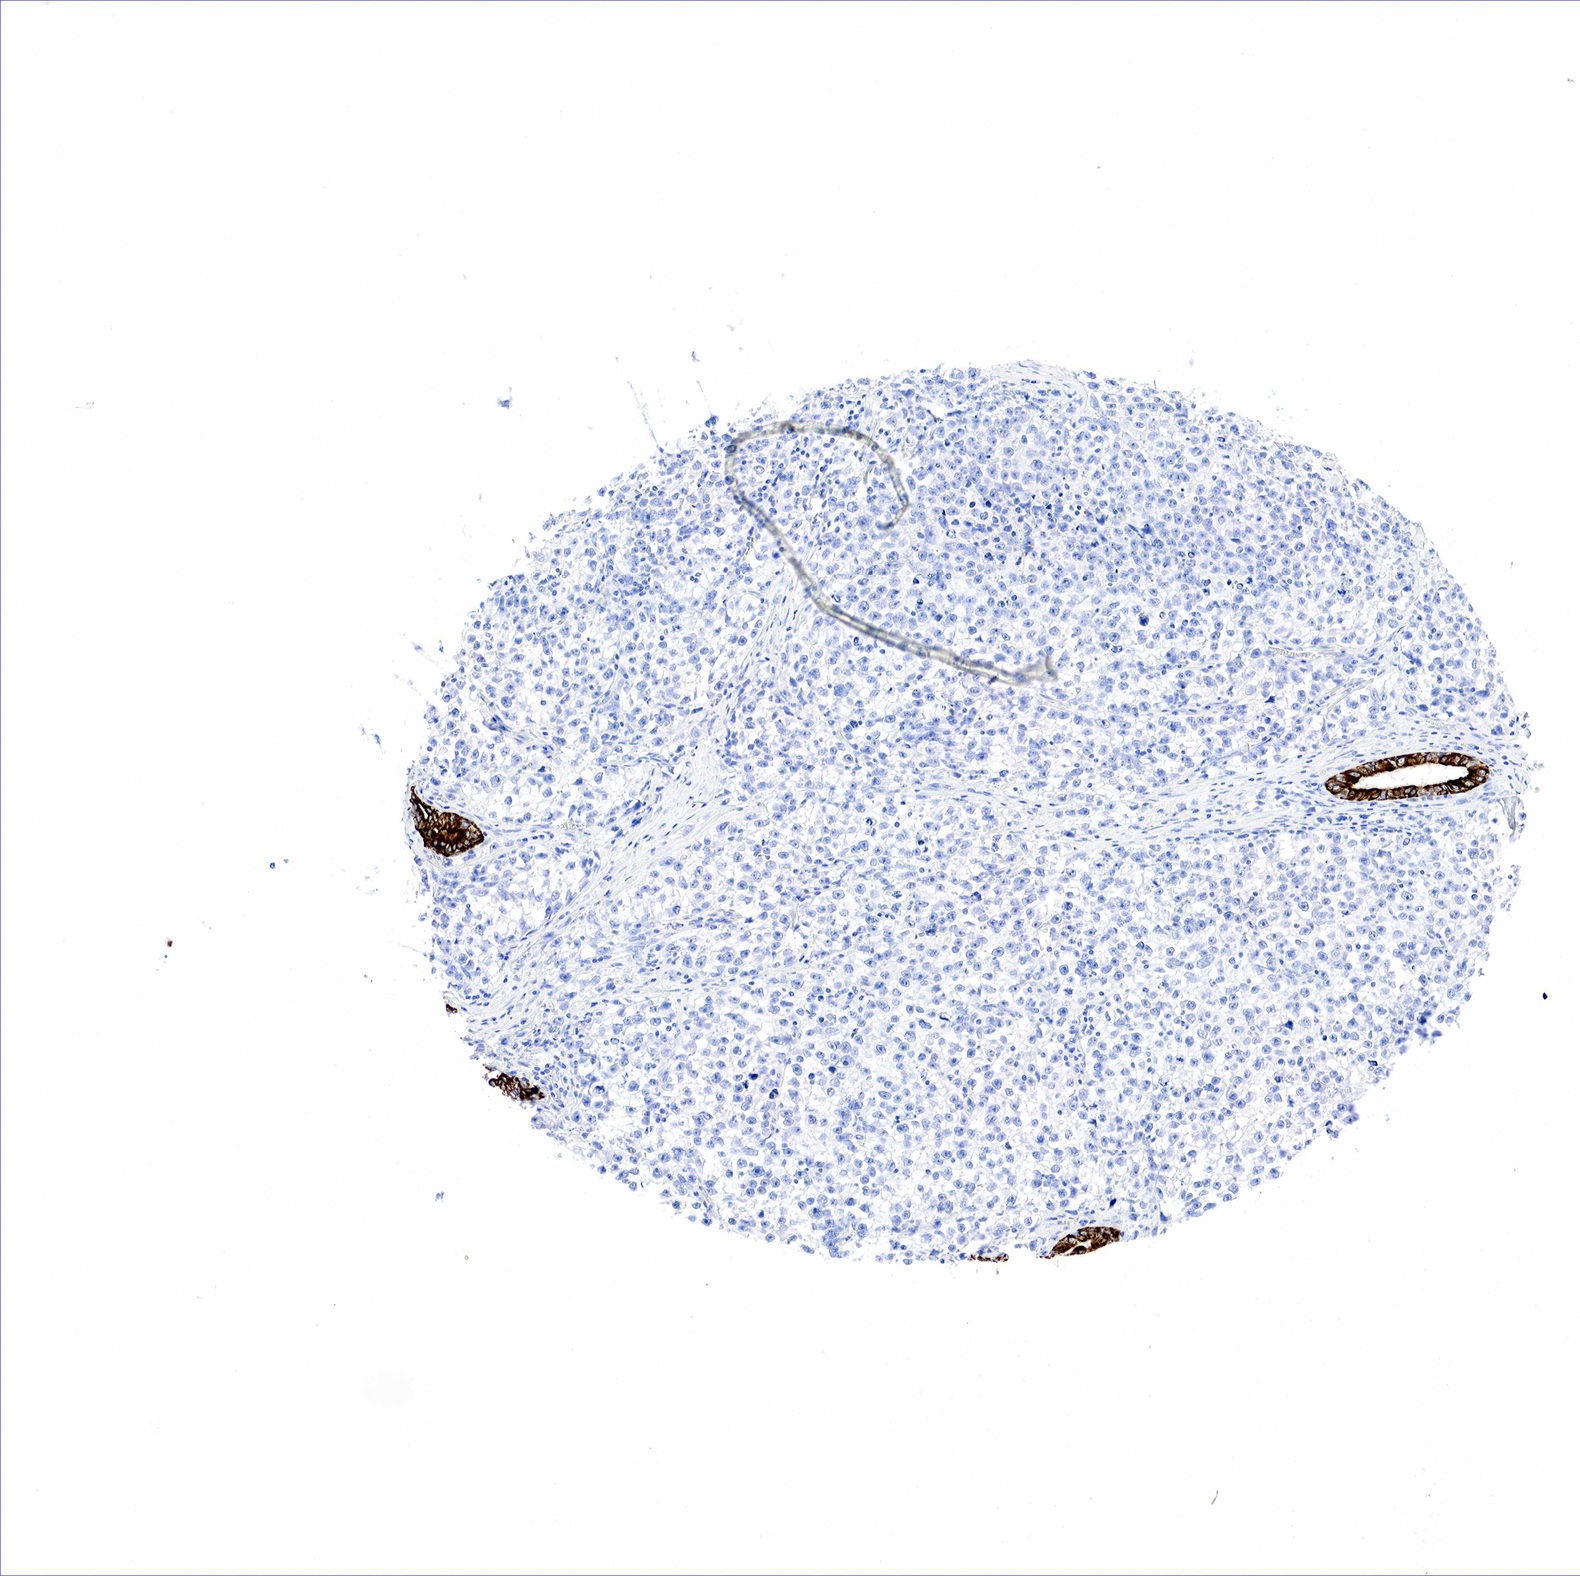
{"staining": {"intensity": "strong", "quantity": "<25%", "location": "cytoplasmic/membranous"}, "tissue": "testis cancer", "cell_type": "Tumor cells", "image_type": "cancer", "snomed": [{"axis": "morphology", "description": "Seminoma, NOS"}, {"axis": "morphology", "description": "Carcinoma, Embryonal, NOS"}, {"axis": "topography", "description": "Testis"}], "caption": "The photomicrograph displays a brown stain indicating the presence of a protein in the cytoplasmic/membranous of tumor cells in testis cancer (embryonal carcinoma).", "gene": "KRT18", "patient": {"sex": "male", "age": 30}}